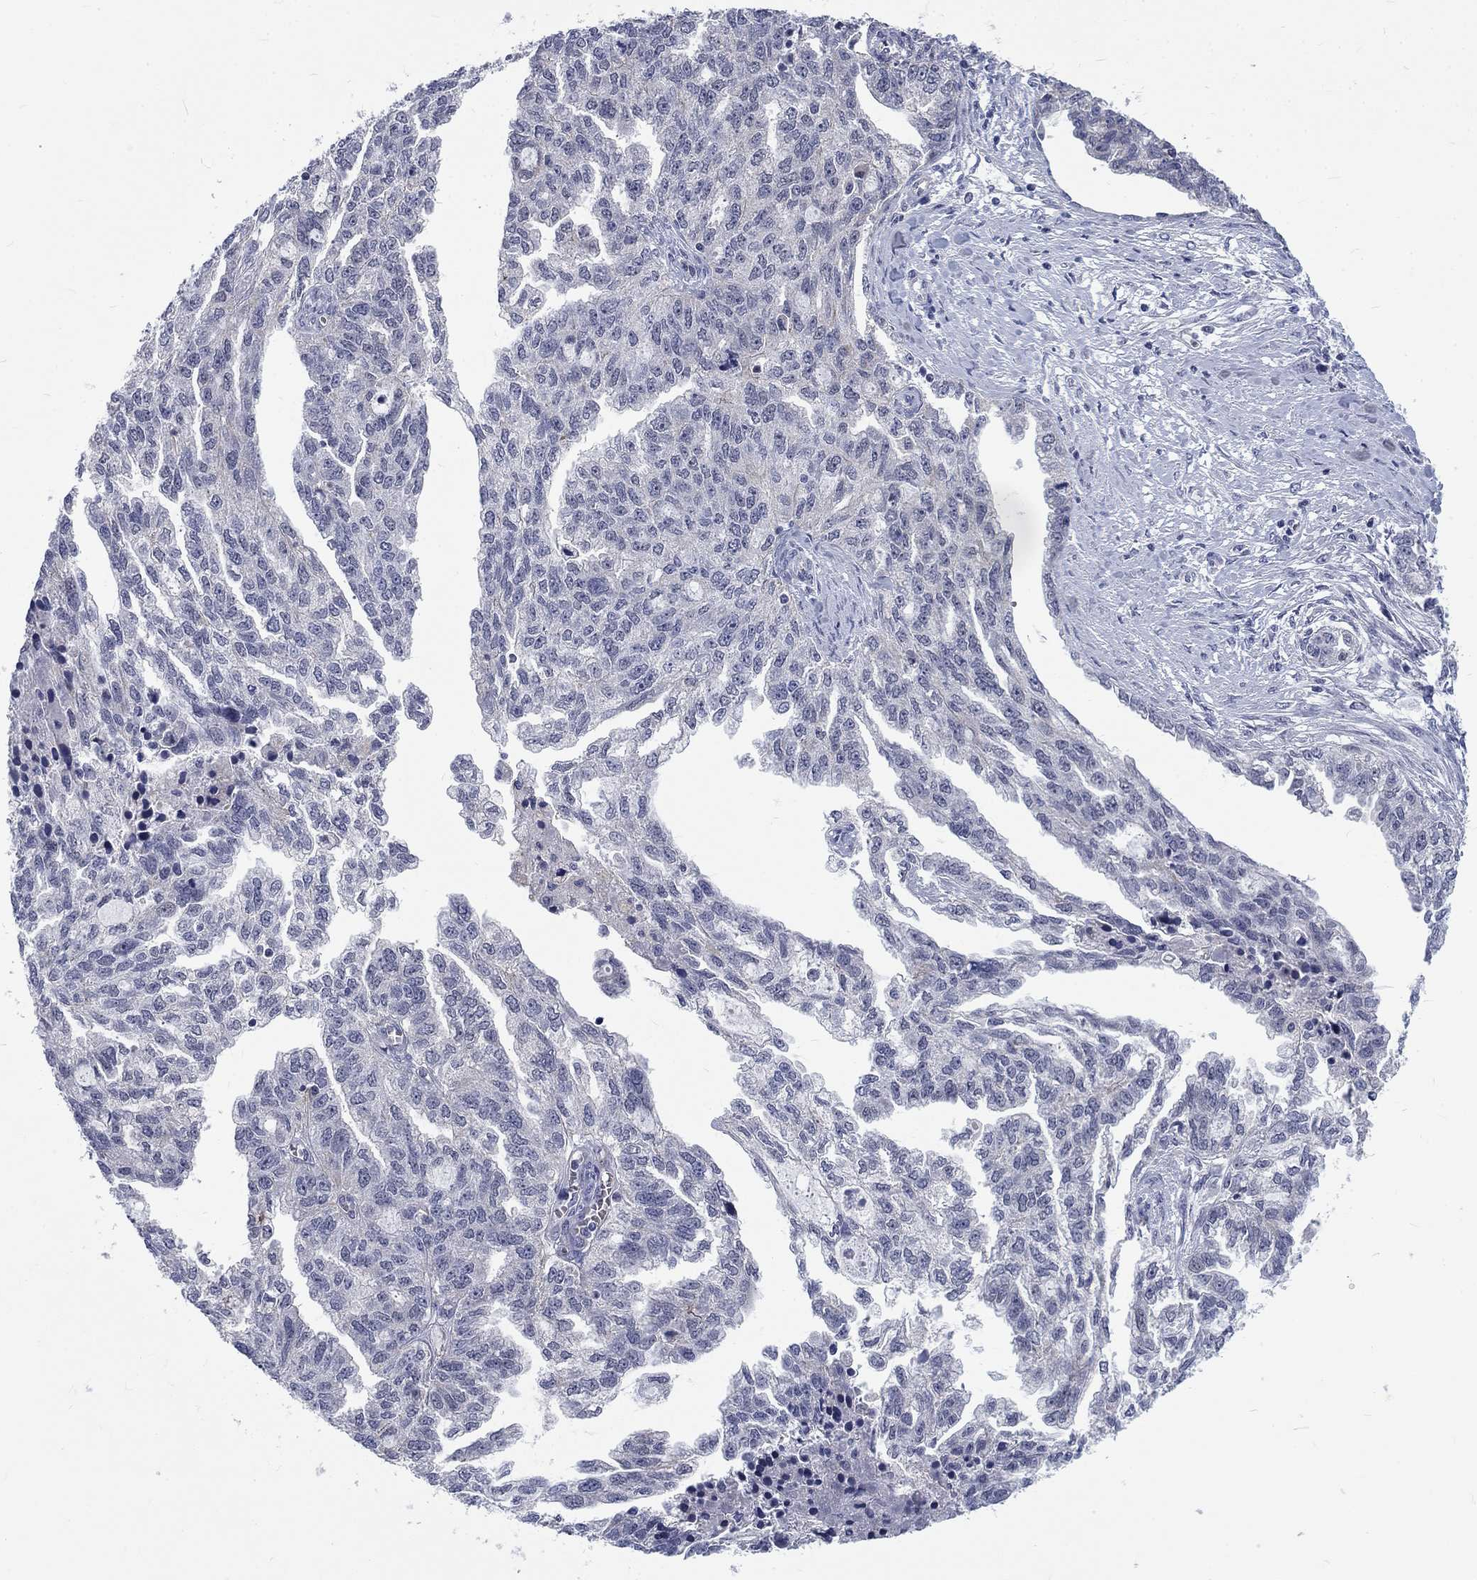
{"staining": {"intensity": "negative", "quantity": "none", "location": "none"}, "tissue": "ovarian cancer", "cell_type": "Tumor cells", "image_type": "cancer", "snomed": [{"axis": "morphology", "description": "Cystadenocarcinoma, serous, NOS"}, {"axis": "topography", "description": "Ovary"}], "caption": "Serous cystadenocarcinoma (ovarian) stained for a protein using immunohistochemistry demonstrates no staining tumor cells.", "gene": "PHKA1", "patient": {"sex": "female", "age": 51}}